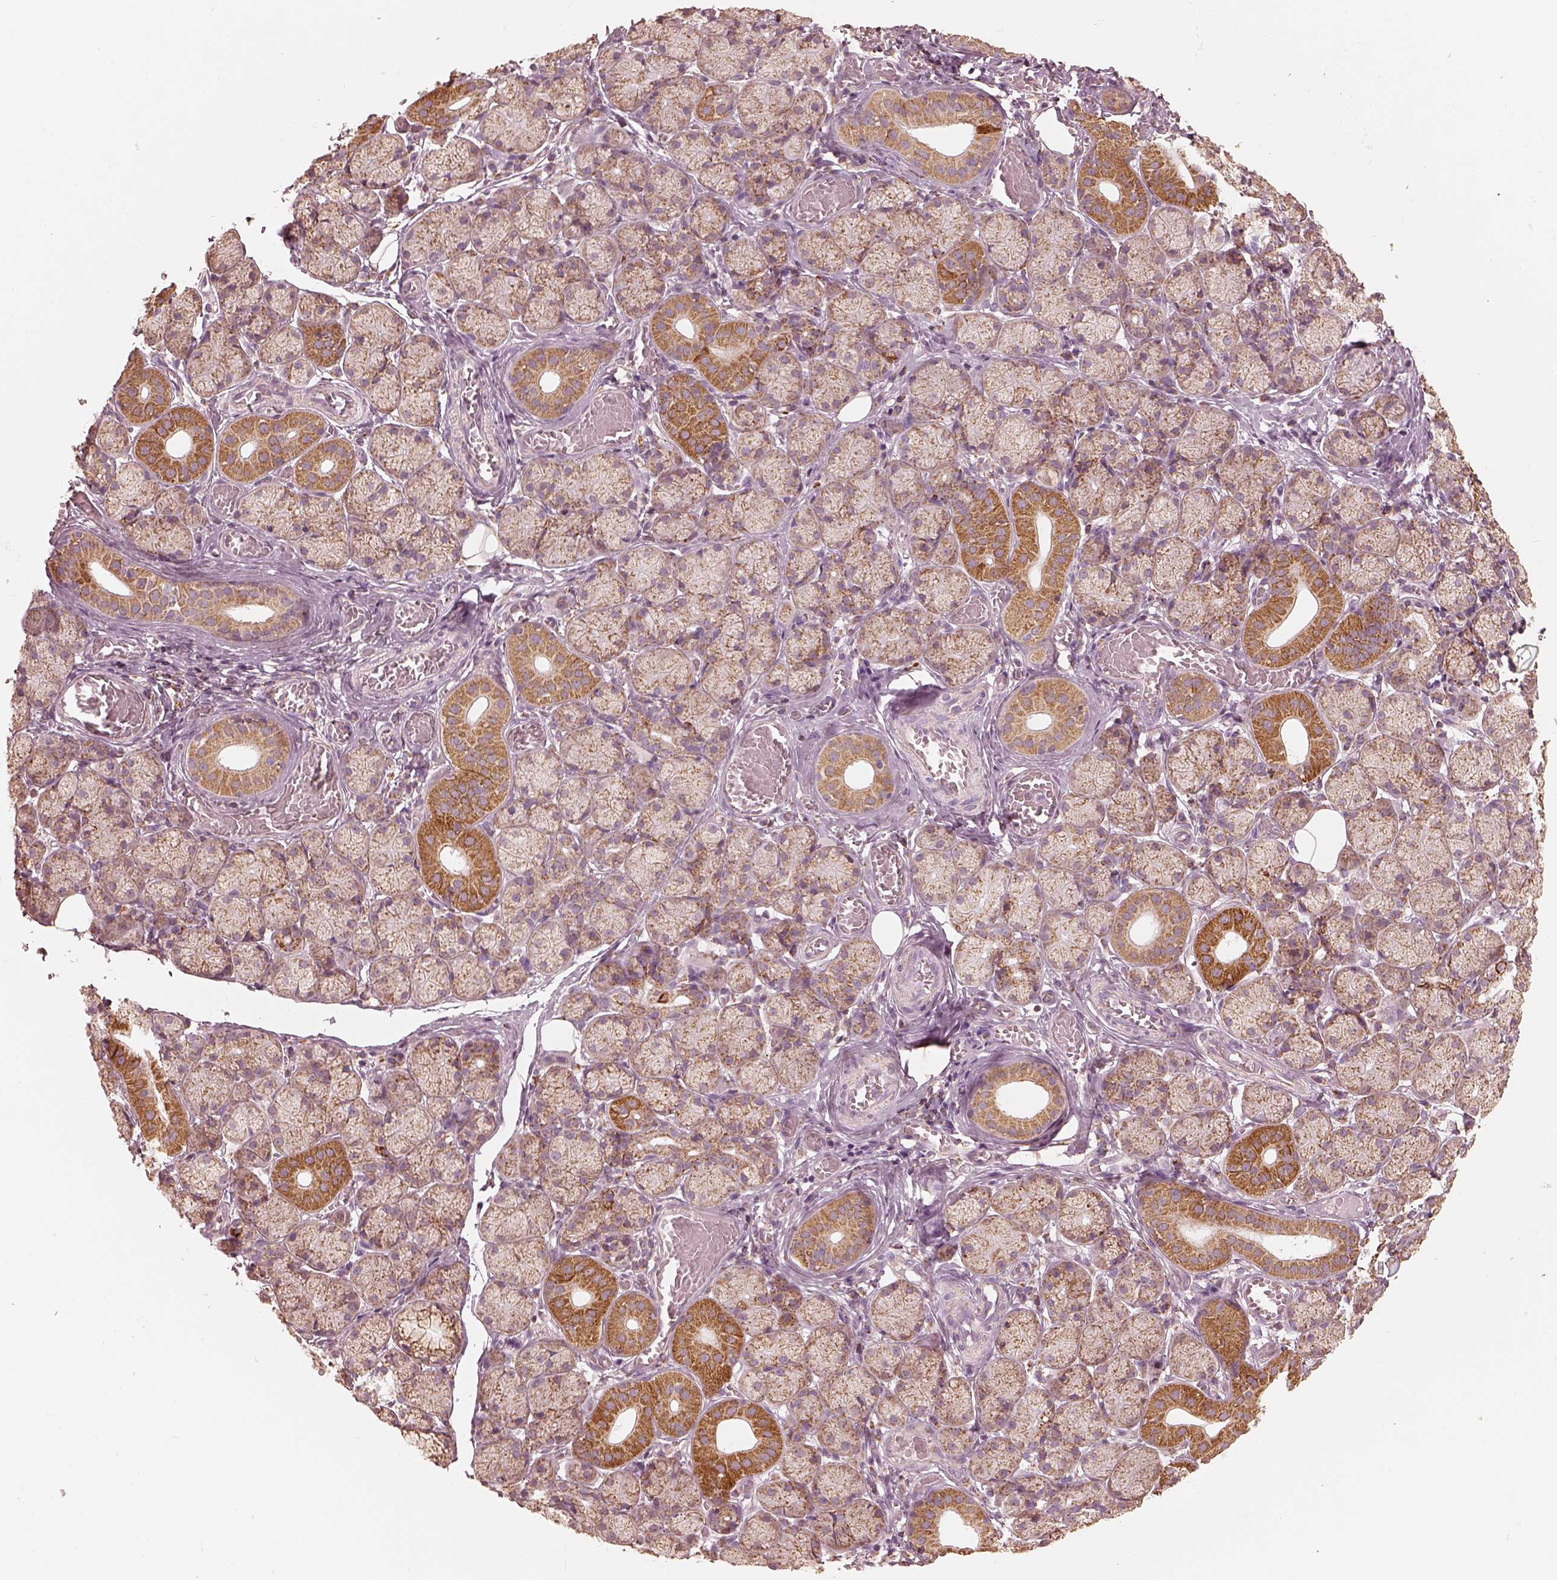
{"staining": {"intensity": "strong", "quantity": "<25%", "location": "cytoplasmic/membranous"}, "tissue": "salivary gland", "cell_type": "Glandular cells", "image_type": "normal", "snomed": [{"axis": "morphology", "description": "Normal tissue, NOS"}, {"axis": "topography", "description": "Salivary gland"}, {"axis": "topography", "description": "Peripheral nerve tissue"}], "caption": "Immunohistochemical staining of benign human salivary gland displays medium levels of strong cytoplasmic/membranous positivity in approximately <25% of glandular cells.", "gene": "ENTPD6", "patient": {"sex": "female", "age": 24}}